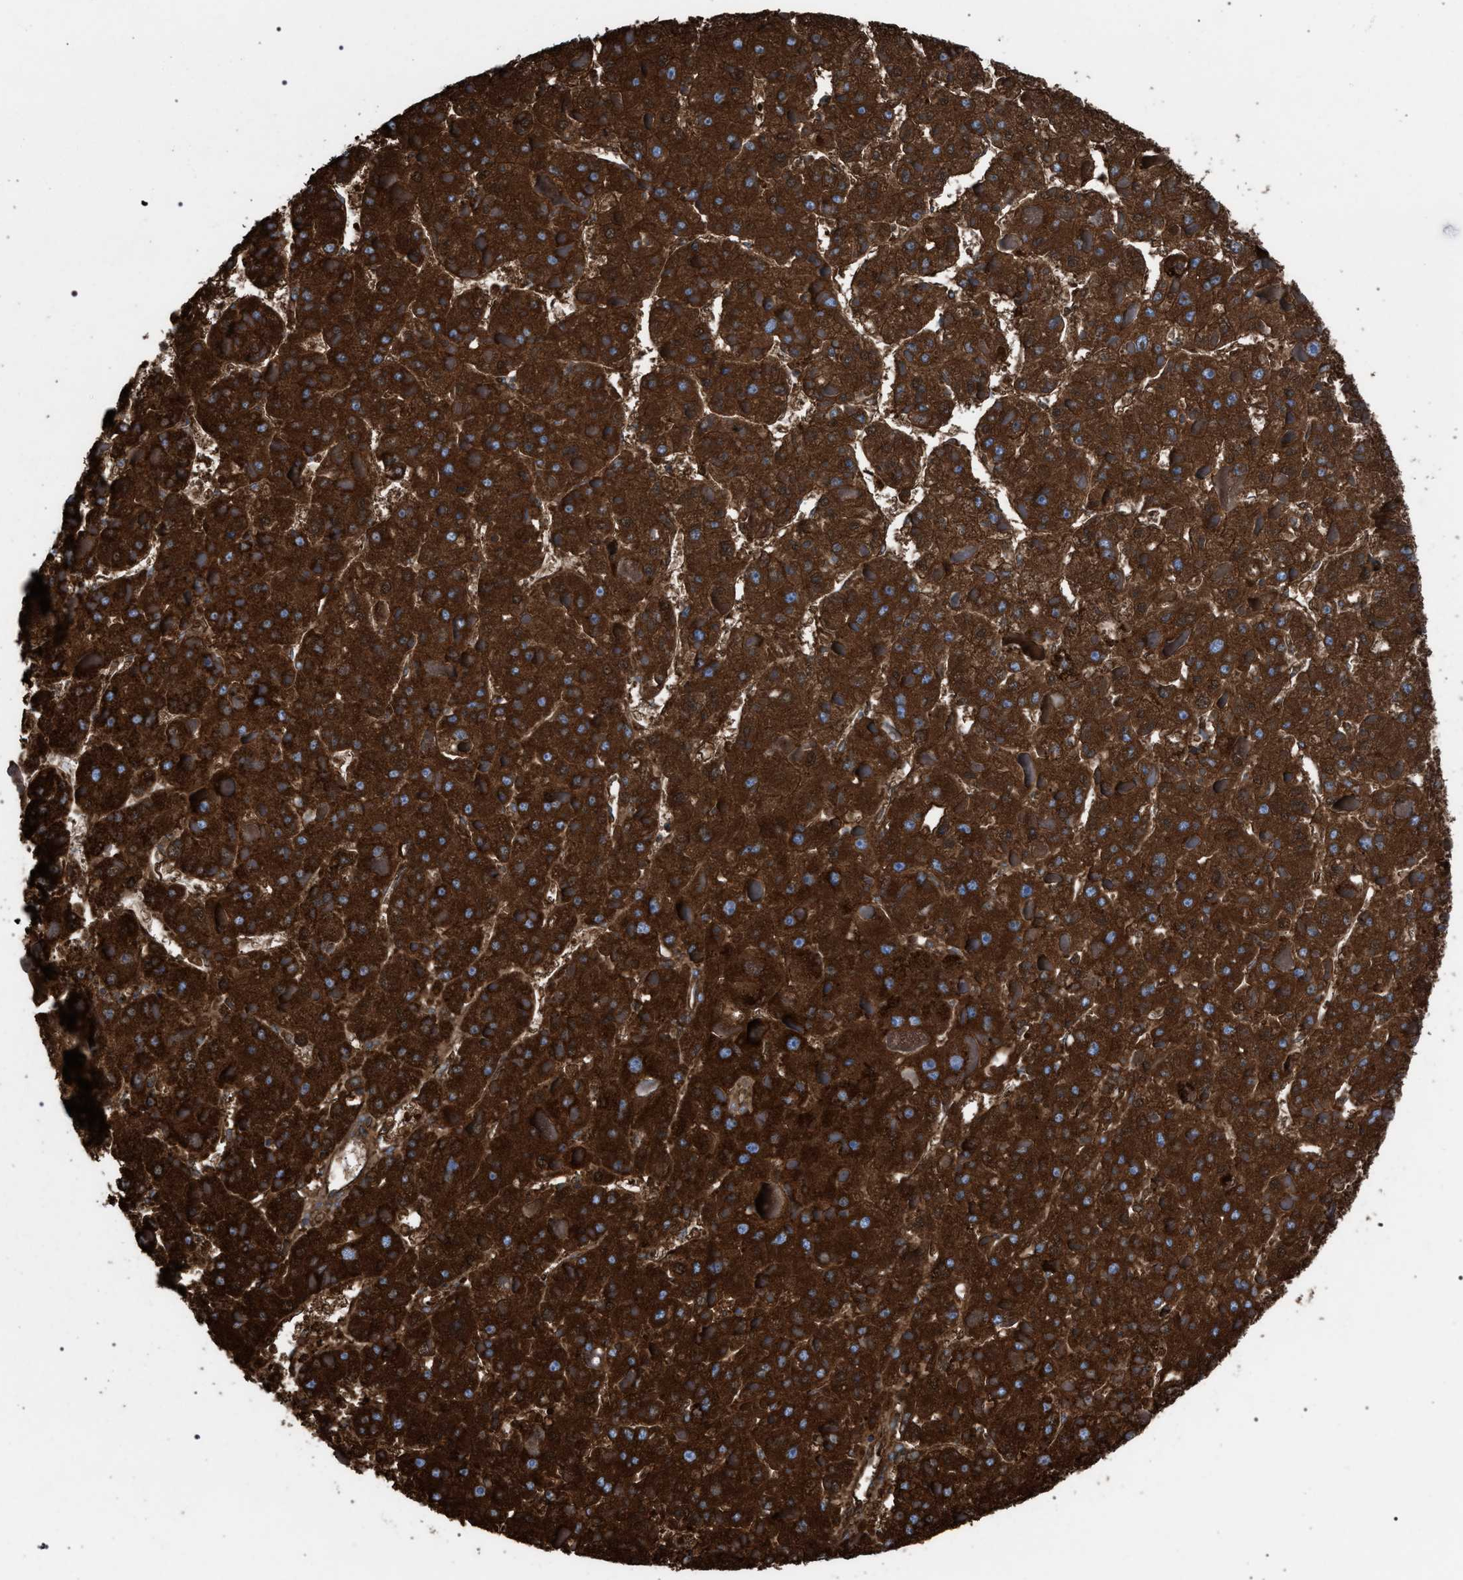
{"staining": {"intensity": "strong", "quantity": ">75%", "location": "cytoplasmic/membranous"}, "tissue": "liver cancer", "cell_type": "Tumor cells", "image_type": "cancer", "snomed": [{"axis": "morphology", "description": "Carcinoma, Hepatocellular, NOS"}, {"axis": "topography", "description": "Liver"}], "caption": "A brown stain labels strong cytoplasmic/membranous staining of a protein in human liver cancer tumor cells.", "gene": "VPS13A", "patient": {"sex": "female", "age": 73}}